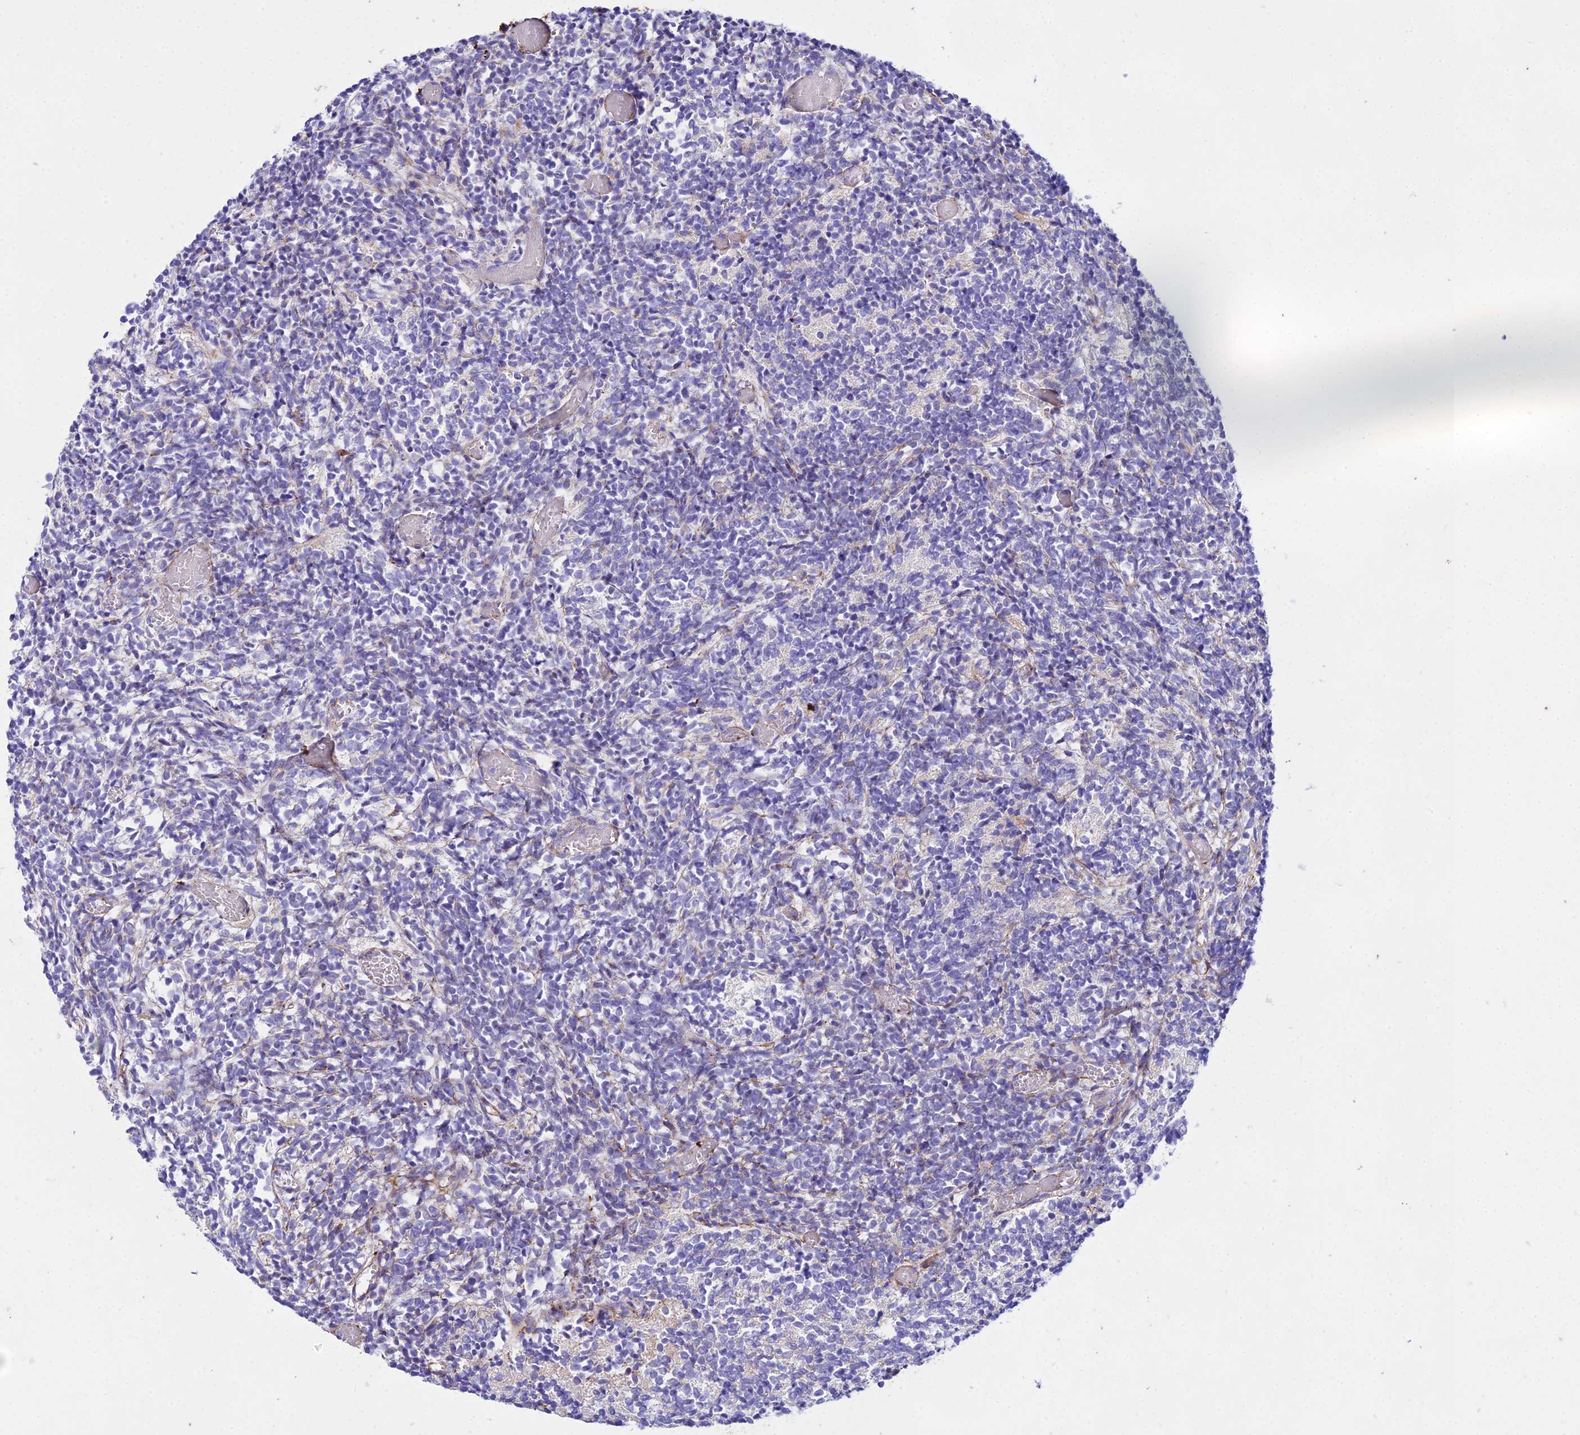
{"staining": {"intensity": "negative", "quantity": "none", "location": "none"}, "tissue": "glioma", "cell_type": "Tumor cells", "image_type": "cancer", "snomed": [{"axis": "morphology", "description": "Glioma, malignant, Low grade"}, {"axis": "topography", "description": "Brain"}], "caption": "IHC image of human malignant glioma (low-grade) stained for a protein (brown), which displays no positivity in tumor cells. Brightfield microscopy of IHC stained with DAB (3,3'-diaminobenzidine) (brown) and hematoxylin (blue), captured at high magnification.", "gene": "DLX1", "patient": {"sex": "female", "age": 1}}